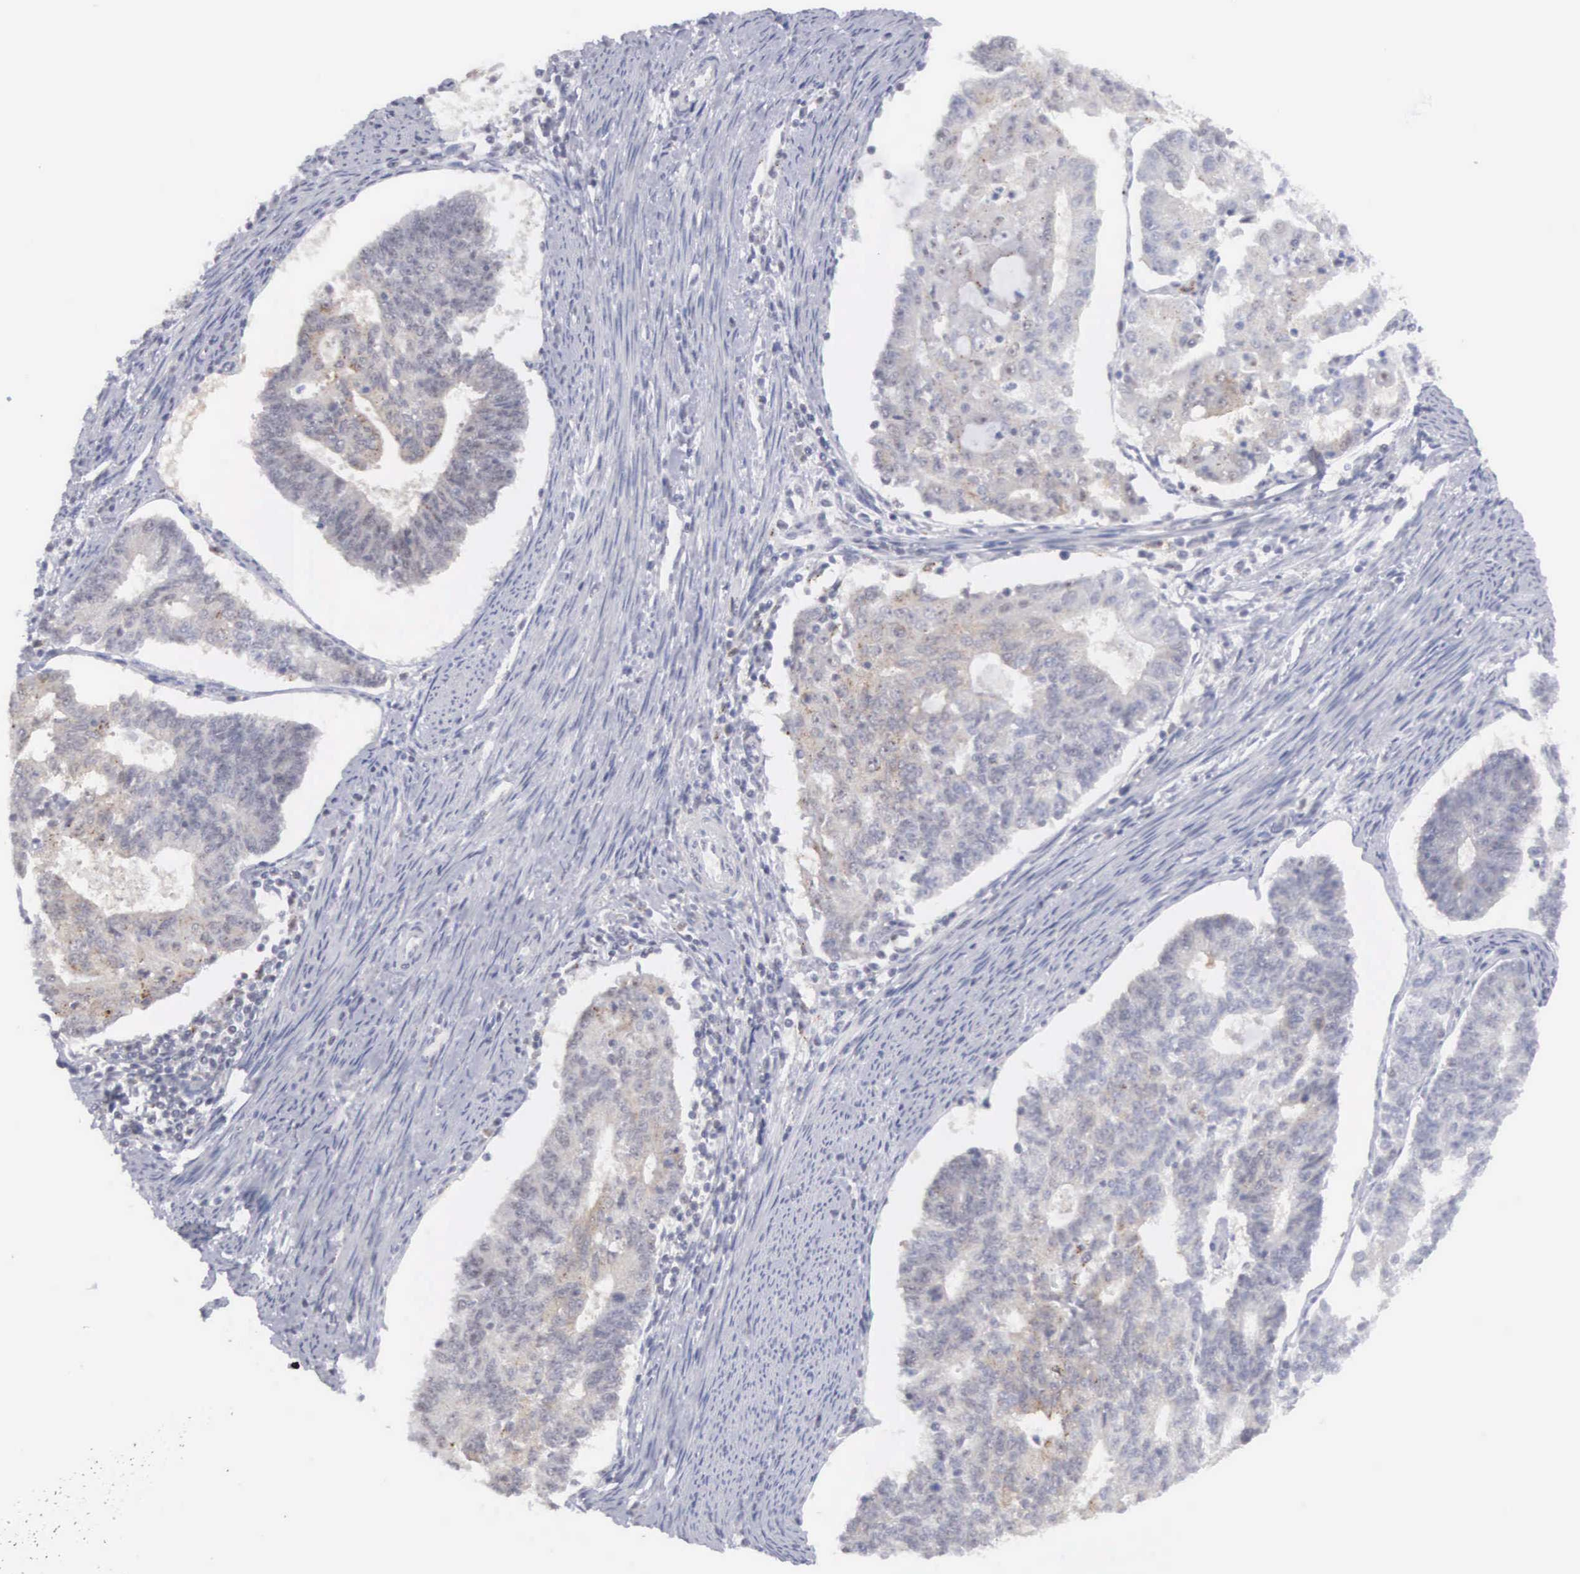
{"staining": {"intensity": "negative", "quantity": "none", "location": "none"}, "tissue": "endometrial cancer", "cell_type": "Tumor cells", "image_type": "cancer", "snomed": [{"axis": "morphology", "description": "Adenocarcinoma, NOS"}, {"axis": "topography", "description": "Endometrium"}], "caption": "An IHC micrograph of endometrial adenocarcinoma is shown. There is no staining in tumor cells of endometrial adenocarcinoma.", "gene": "MNAT1", "patient": {"sex": "female", "age": 56}}